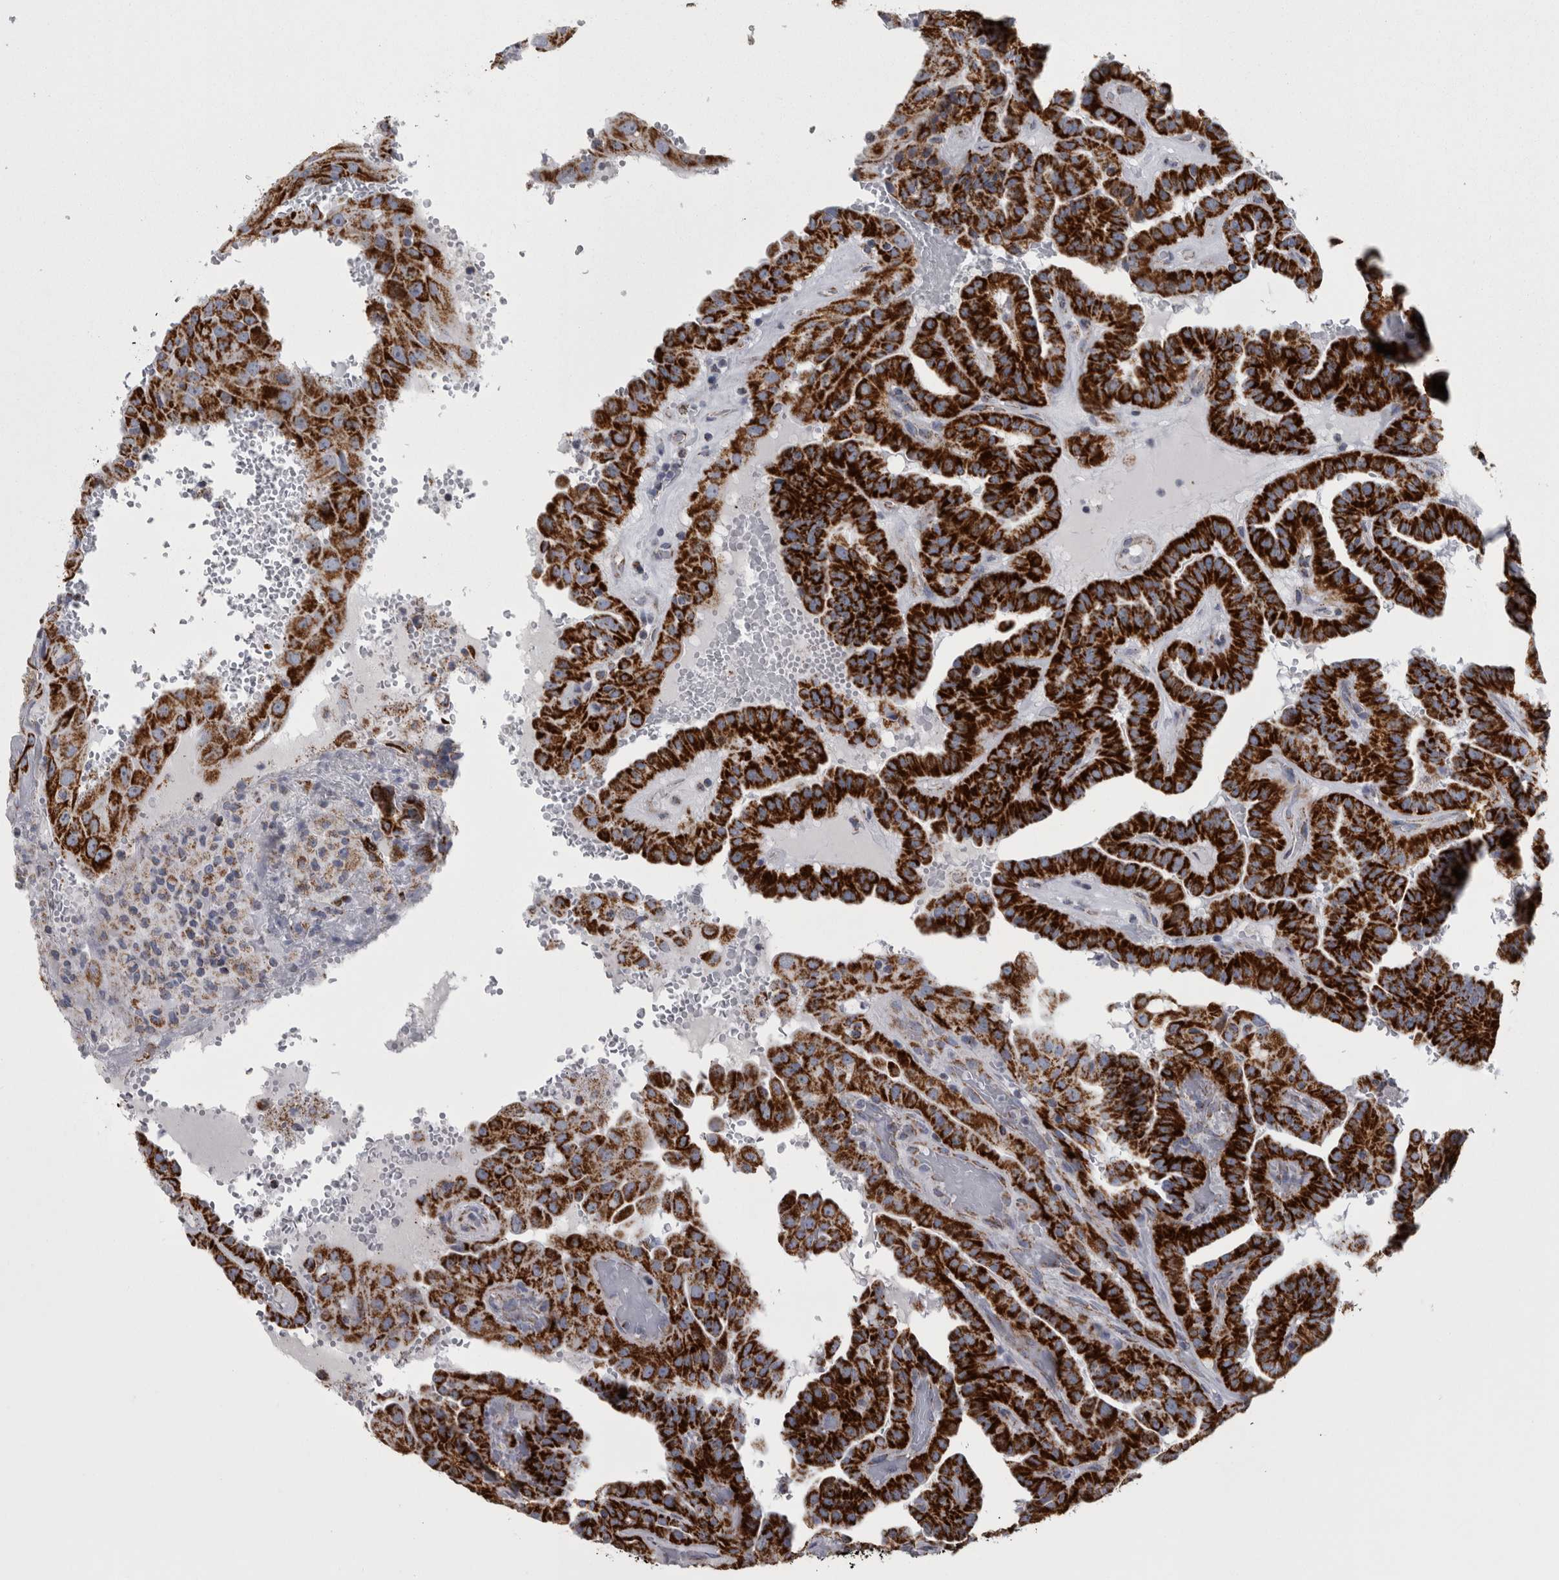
{"staining": {"intensity": "strong", "quantity": ">75%", "location": "cytoplasmic/membranous"}, "tissue": "thyroid cancer", "cell_type": "Tumor cells", "image_type": "cancer", "snomed": [{"axis": "morphology", "description": "Papillary adenocarcinoma, NOS"}, {"axis": "topography", "description": "Thyroid gland"}], "caption": "Immunohistochemistry (IHC) (DAB) staining of human thyroid cancer displays strong cytoplasmic/membranous protein expression in approximately >75% of tumor cells.", "gene": "DBT", "patient": {"sex": "male", "age": 77}}